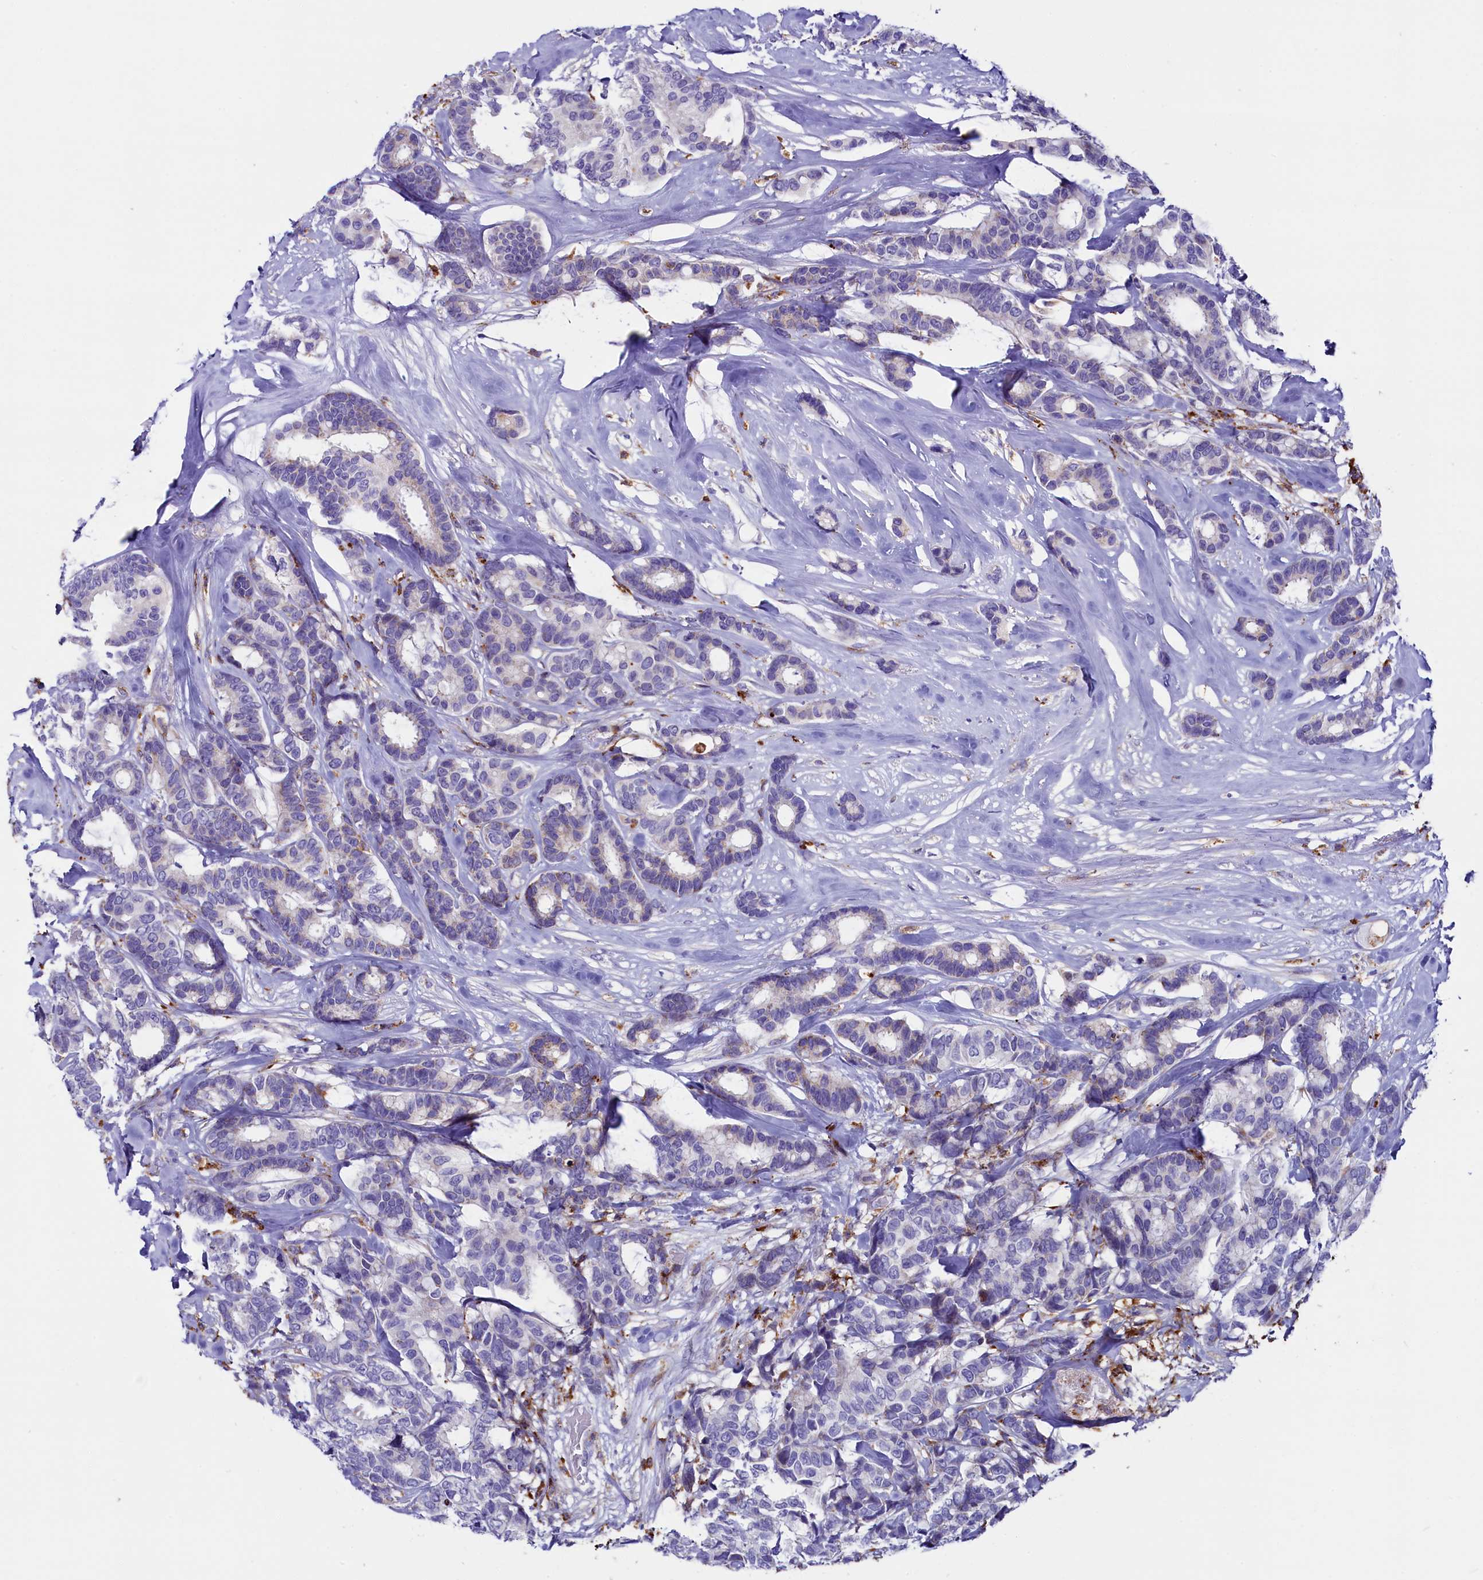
{"staining": {"intensity": "negative", "quantity": "none", "location": "none"}, "tissue": "breast cancer", "cell_type": "Tumor cells", "image_type": "cancer", "snomed": [{"axis": "morphology", "description": "Duct carcinoma"}, {"axis": "topography", "description": "Breast"}], "caption": "Immunohistochemistry of breast invasive ductal carcinoma exhibits no positivity in tumor cells.", "gene": "IL20RA", "patient": {"sex": "female", "age": 87}}